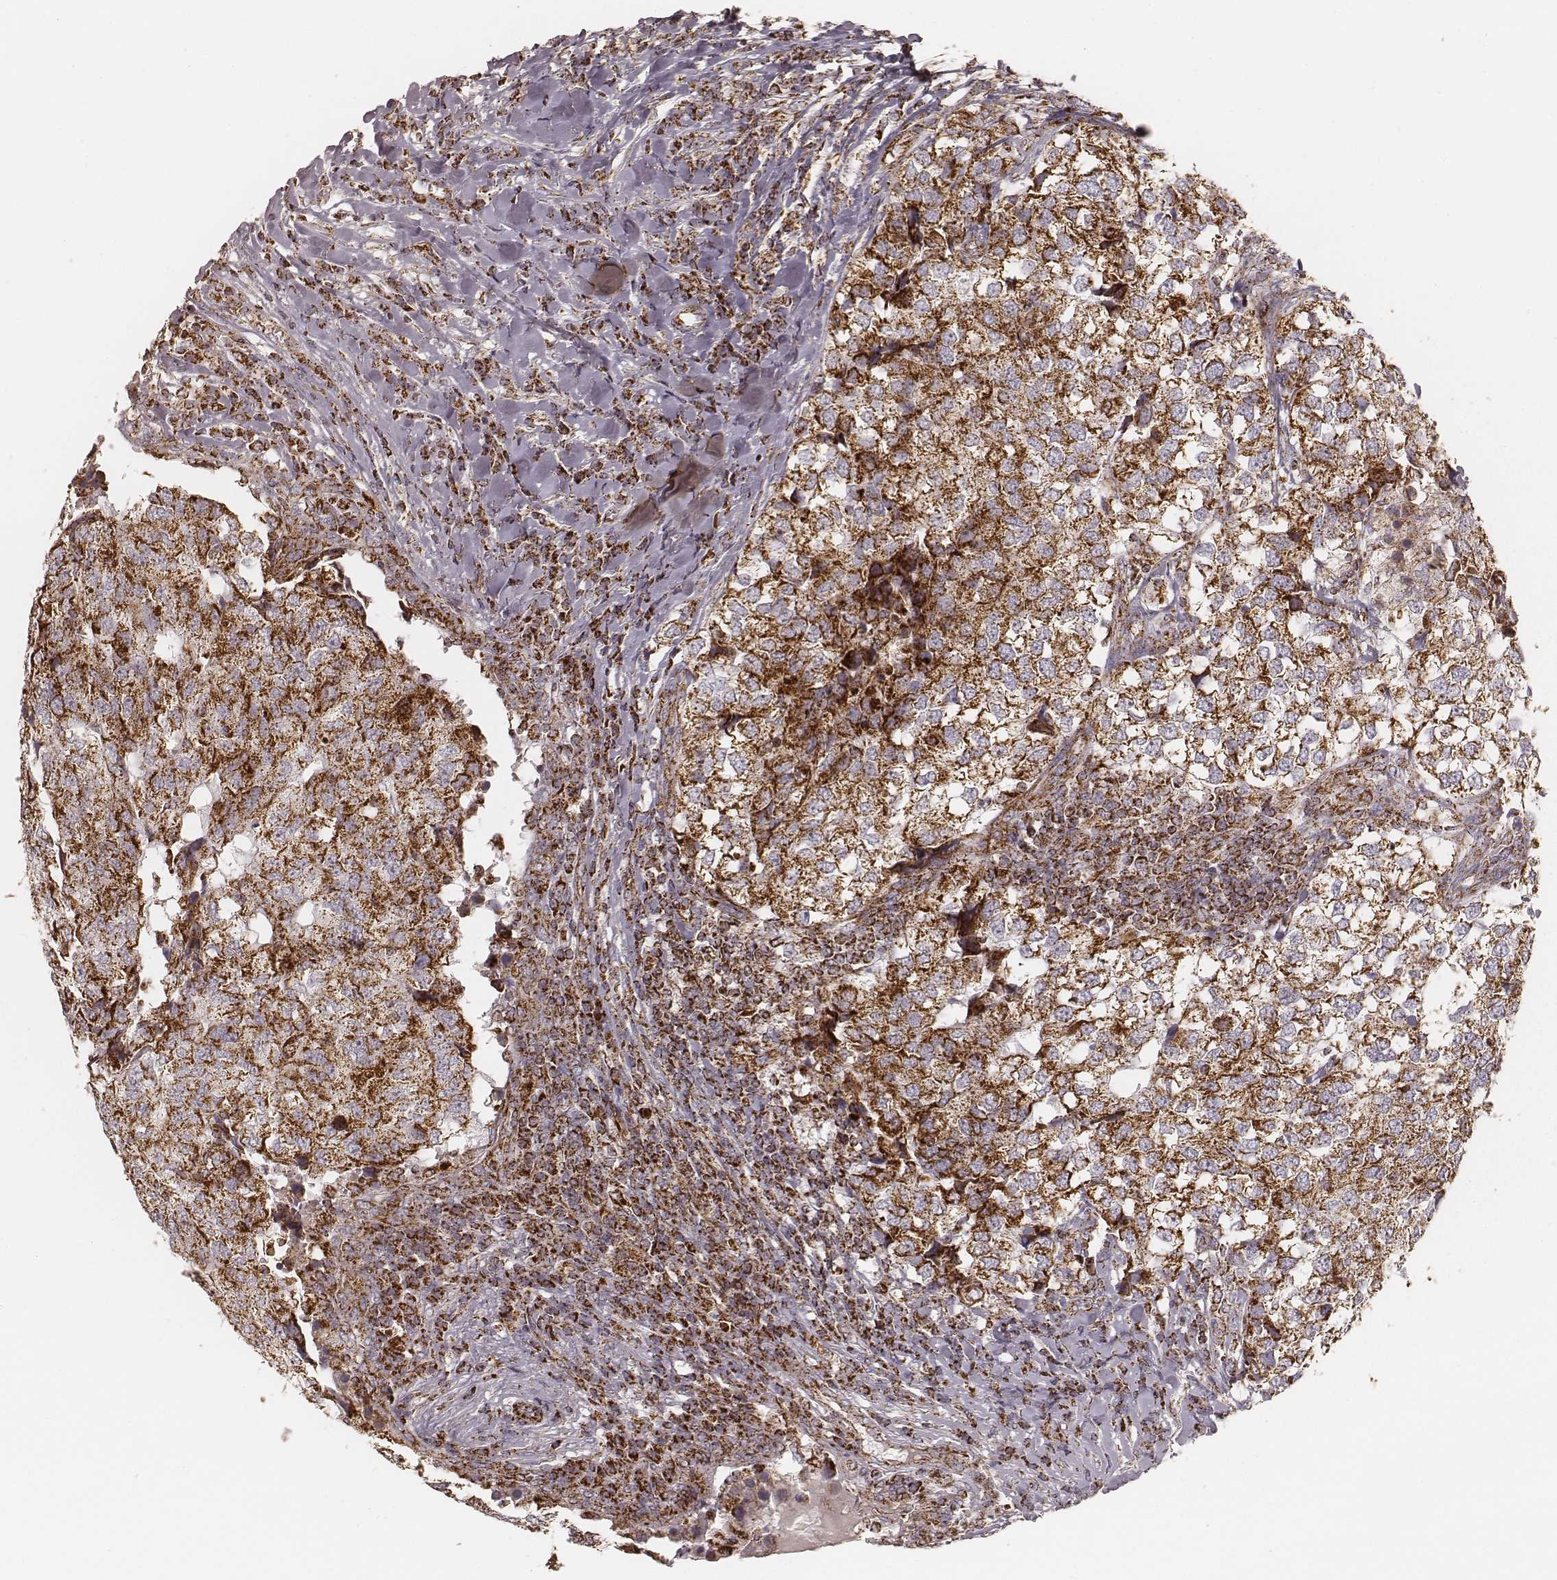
{"staining": {"intensity": "strong", "quantity": ">75%", "location": "cytoplasmic/membranous"}, "tissue": "breast cancer", "cell_type": "Tumor cells", "image_type": "cancer", "snomed": [{"axis": "morphology", "description": "Duct carcinoma"}, {"axis": "topography", "description": "Breast"}], "caption": "Immunohistochemistry (DAB) staining of human breast invasive ductal carcinoma reveals strong cytoplasmic/membranous protein expression in about >75% of tumor cells.", "gene": "CS", "patient": {"sex": "female", "age": 30}}